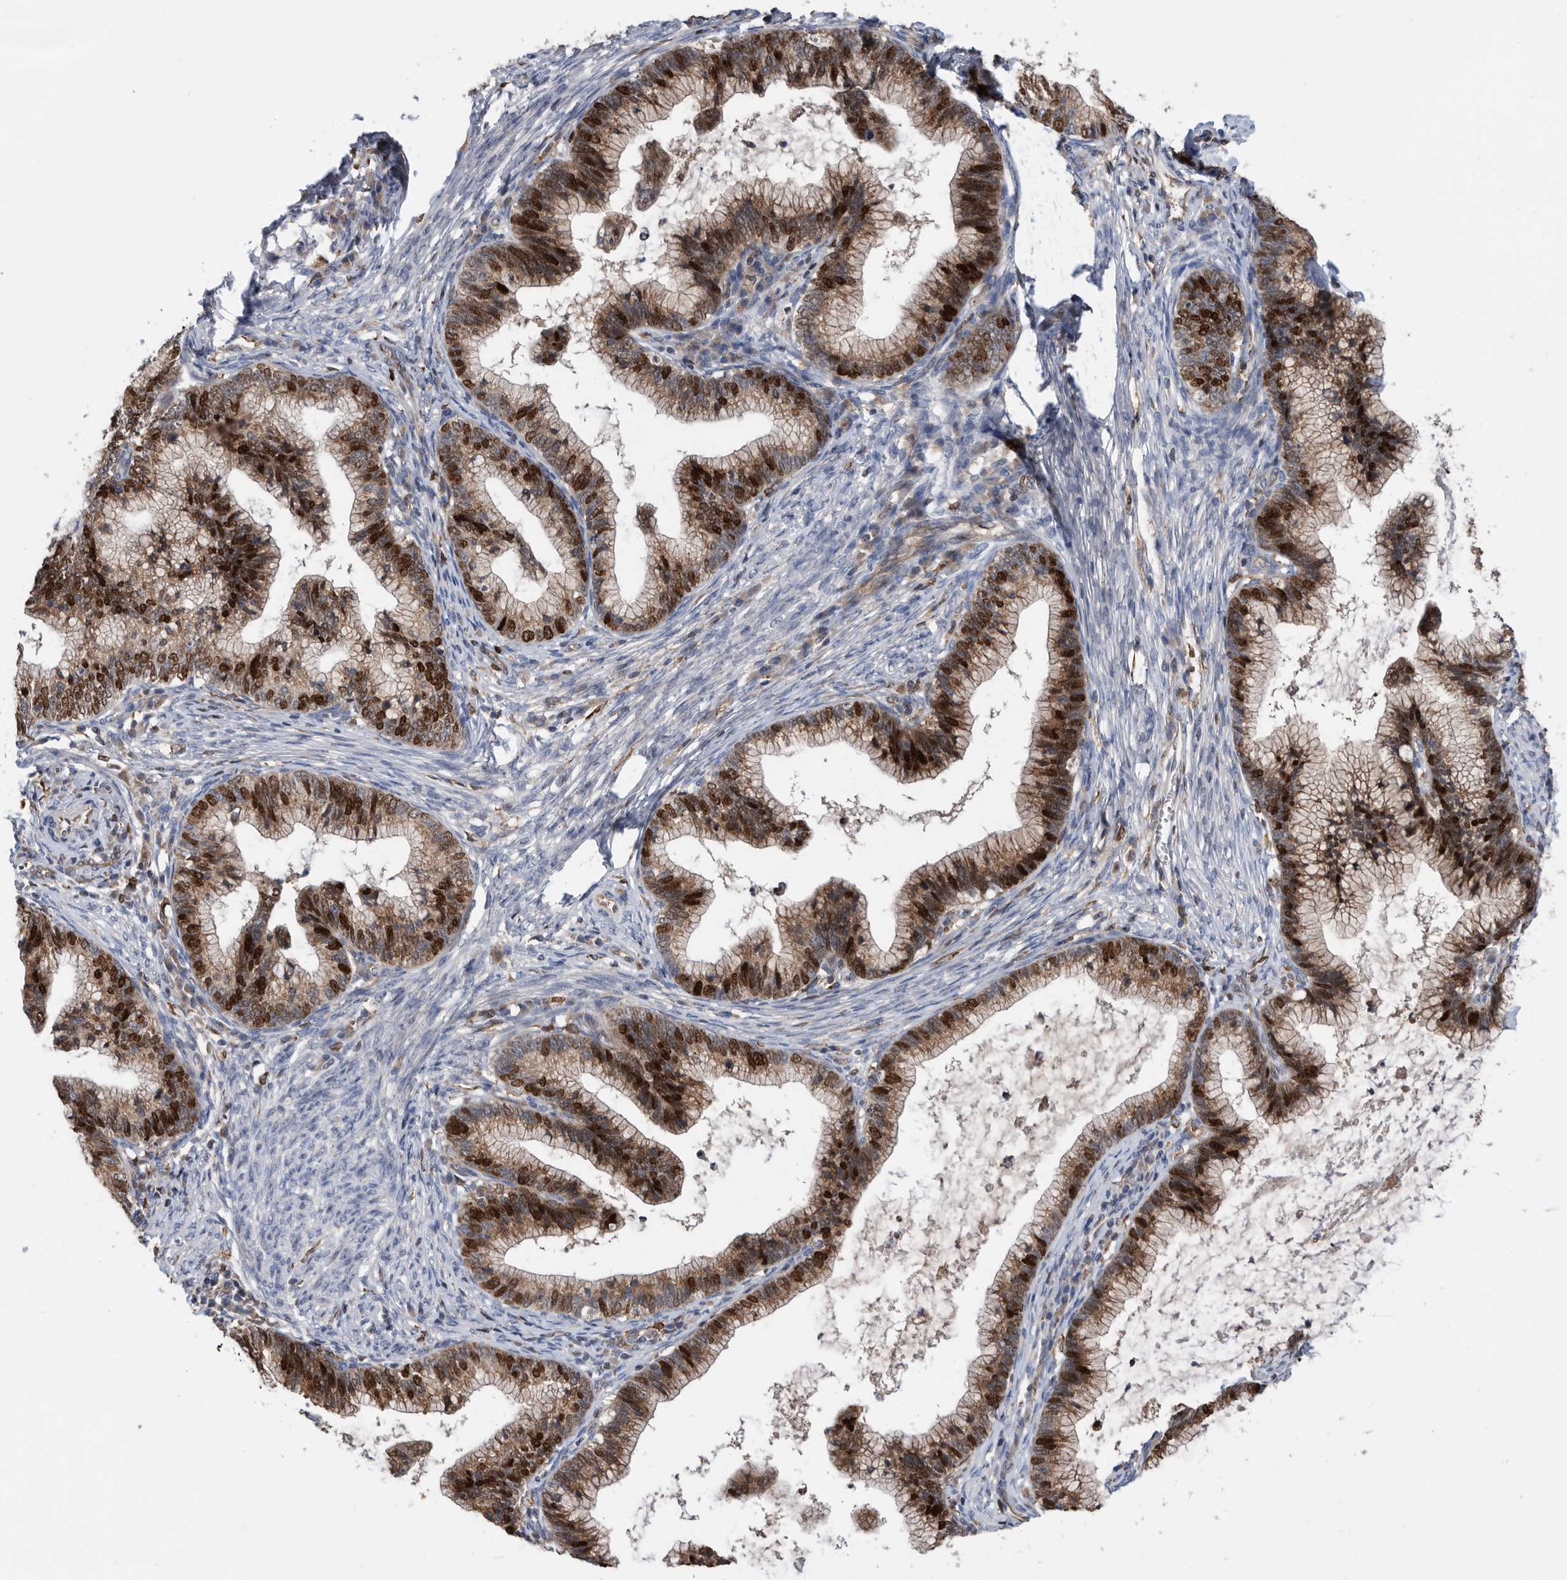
{"staining": {"intensity": "strong", "quantity": ">75%", "location": "cytoplasmic/membranous,nuclear"}, "tissue": "cervical cancer", "cell_type": "Tumor cells", "image_type": "cancer", "snomed": [{"axis": "morphology", "description": "Adenocarcinoma, NOS"}, {"axis": "topography", "description": "Cervix"}], "caption": "Immunohistochemical staining of cervical cancer (adenocarcinoma) displays high levels of strong cytoplasmic/membranous and nuclear protein positivity in about >75% of tumor cells. The staining was performed using DAB (3,3'-diaminobenzidine), with brown indicating positive protein expression. Nuclei are stained blue with hematoxylin.", "gene": "ATAD2", "patient": {"sex": "female", "age": 36}}